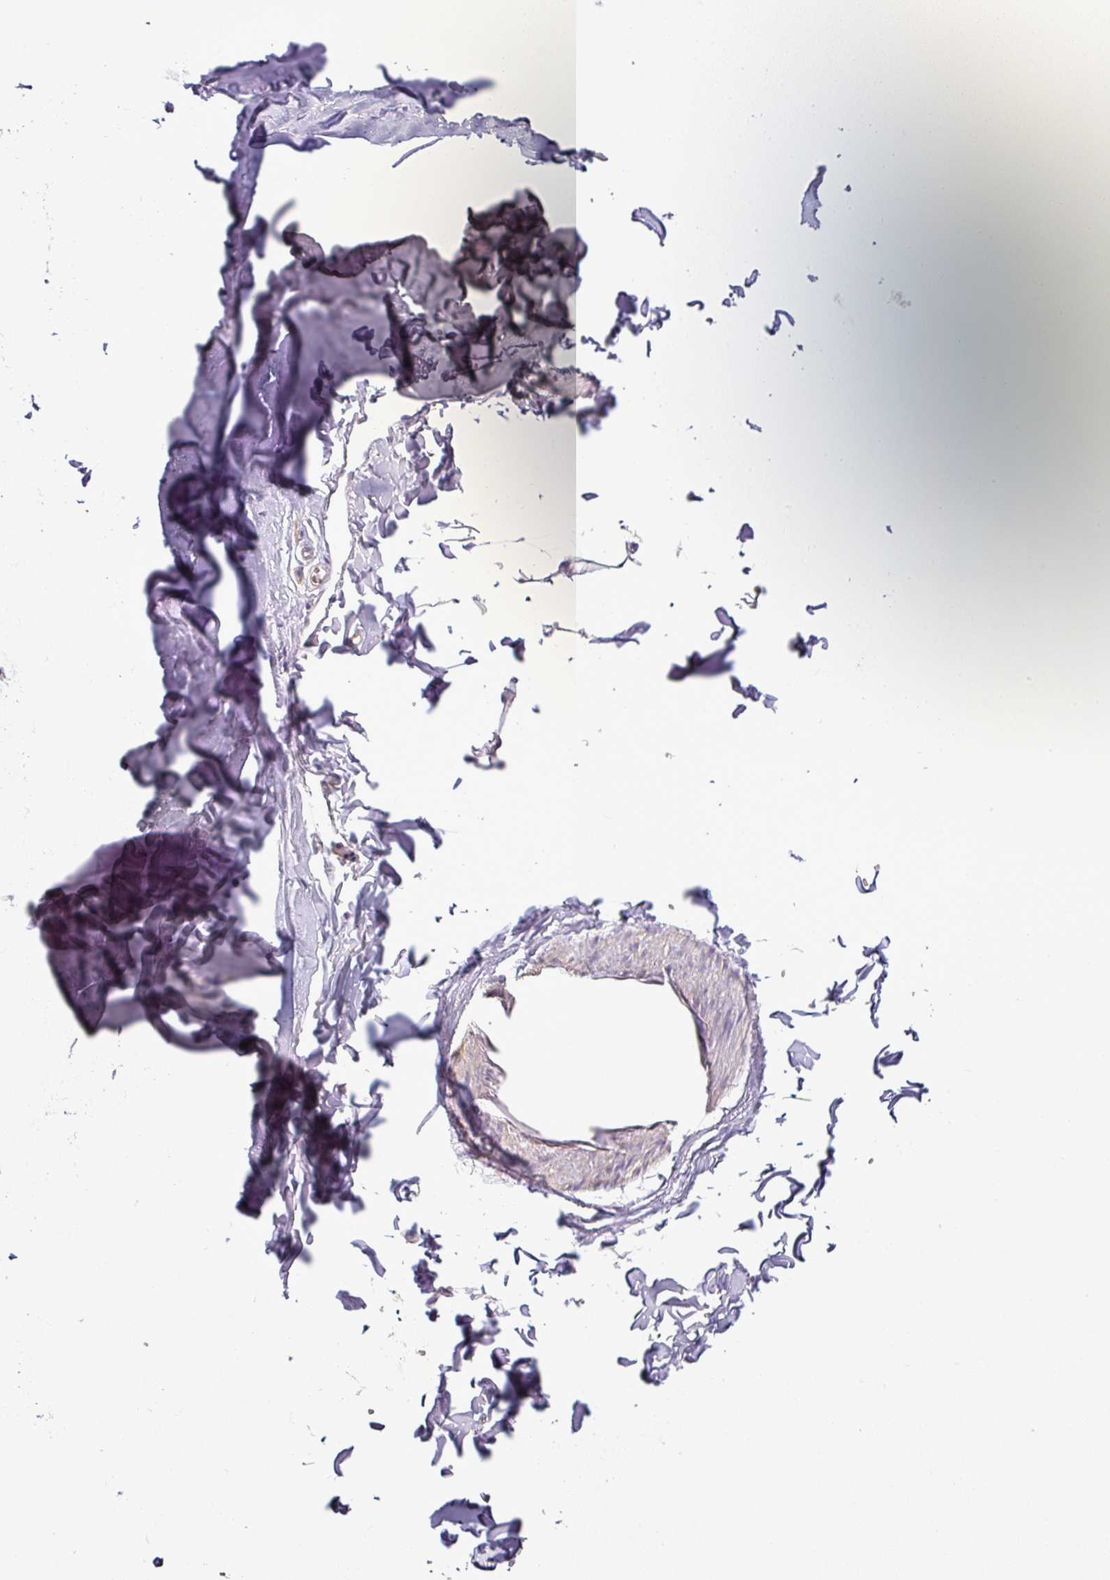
{"staining": {"intensity": "negative", "quantity": "none", "location": "none"}, "tissue": "soft tissue", "cell_type": "Chondrocytes", "image_type": "normal", "snomed": [{"axis": "morphology", "description": "Normal tissue, NOS"}, {"axis": "topography", "description": "Cartilage tissue"}, {"axis": "topography", "description": "Bronchus"}, {"axis": "topography", "description": "Peripheral nerve tissue"}], "caption": "Immunohistochemistry histopathology image of normal human soft tissue stained for a protein (brown), which reveals no staining in chondrocytes.", "gene": "OR52D1", "patient": {"sex": "female", "age": 59}}